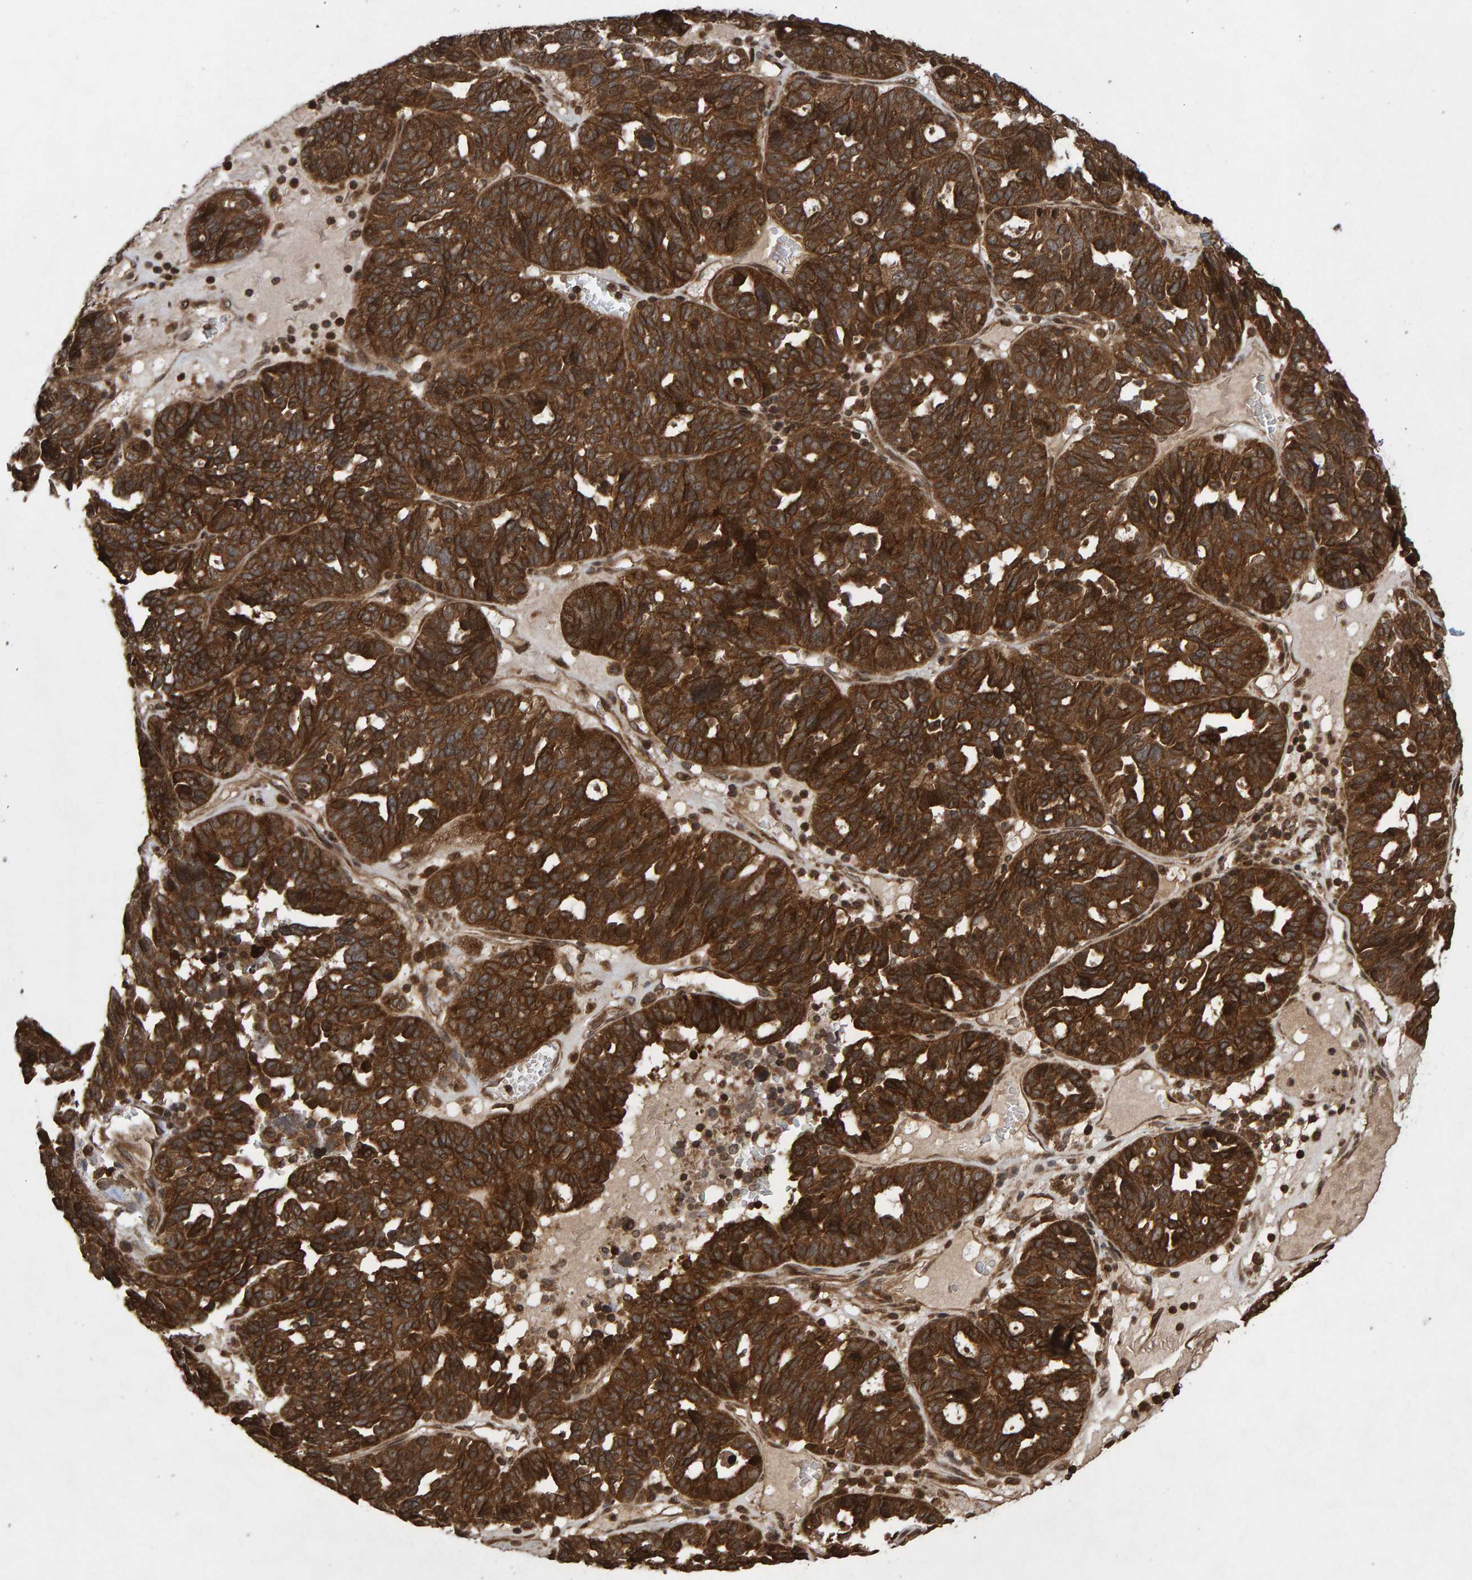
{"staining": {"intensity": "strong", "quantity": ">75%", "location": "cytoplasmic/membranous"}, "tissue": "ovarian cancer", "cell_type": "Tumor cells", "image_type": "cancer", "snomed": [{"axis": "morphology", "description": "Cystadenocarcinoma, serous, NOS"}, {"axis": "topography", "description": "Ovary"}], "caption": "Immunohistochemical staining of human serous cystadenocarcinoma (ovarian) shows high levels of strong cytoplasmic/membranous positivity in about >75% of tumor cells. The staining was performed using DAB to visualize the protein expression in brown, while the nuclei were stained in blue with hematoxylin (Magnification: 20x).", "gene": "GAB2", "patient": {"sex": "female", "age": 59}}